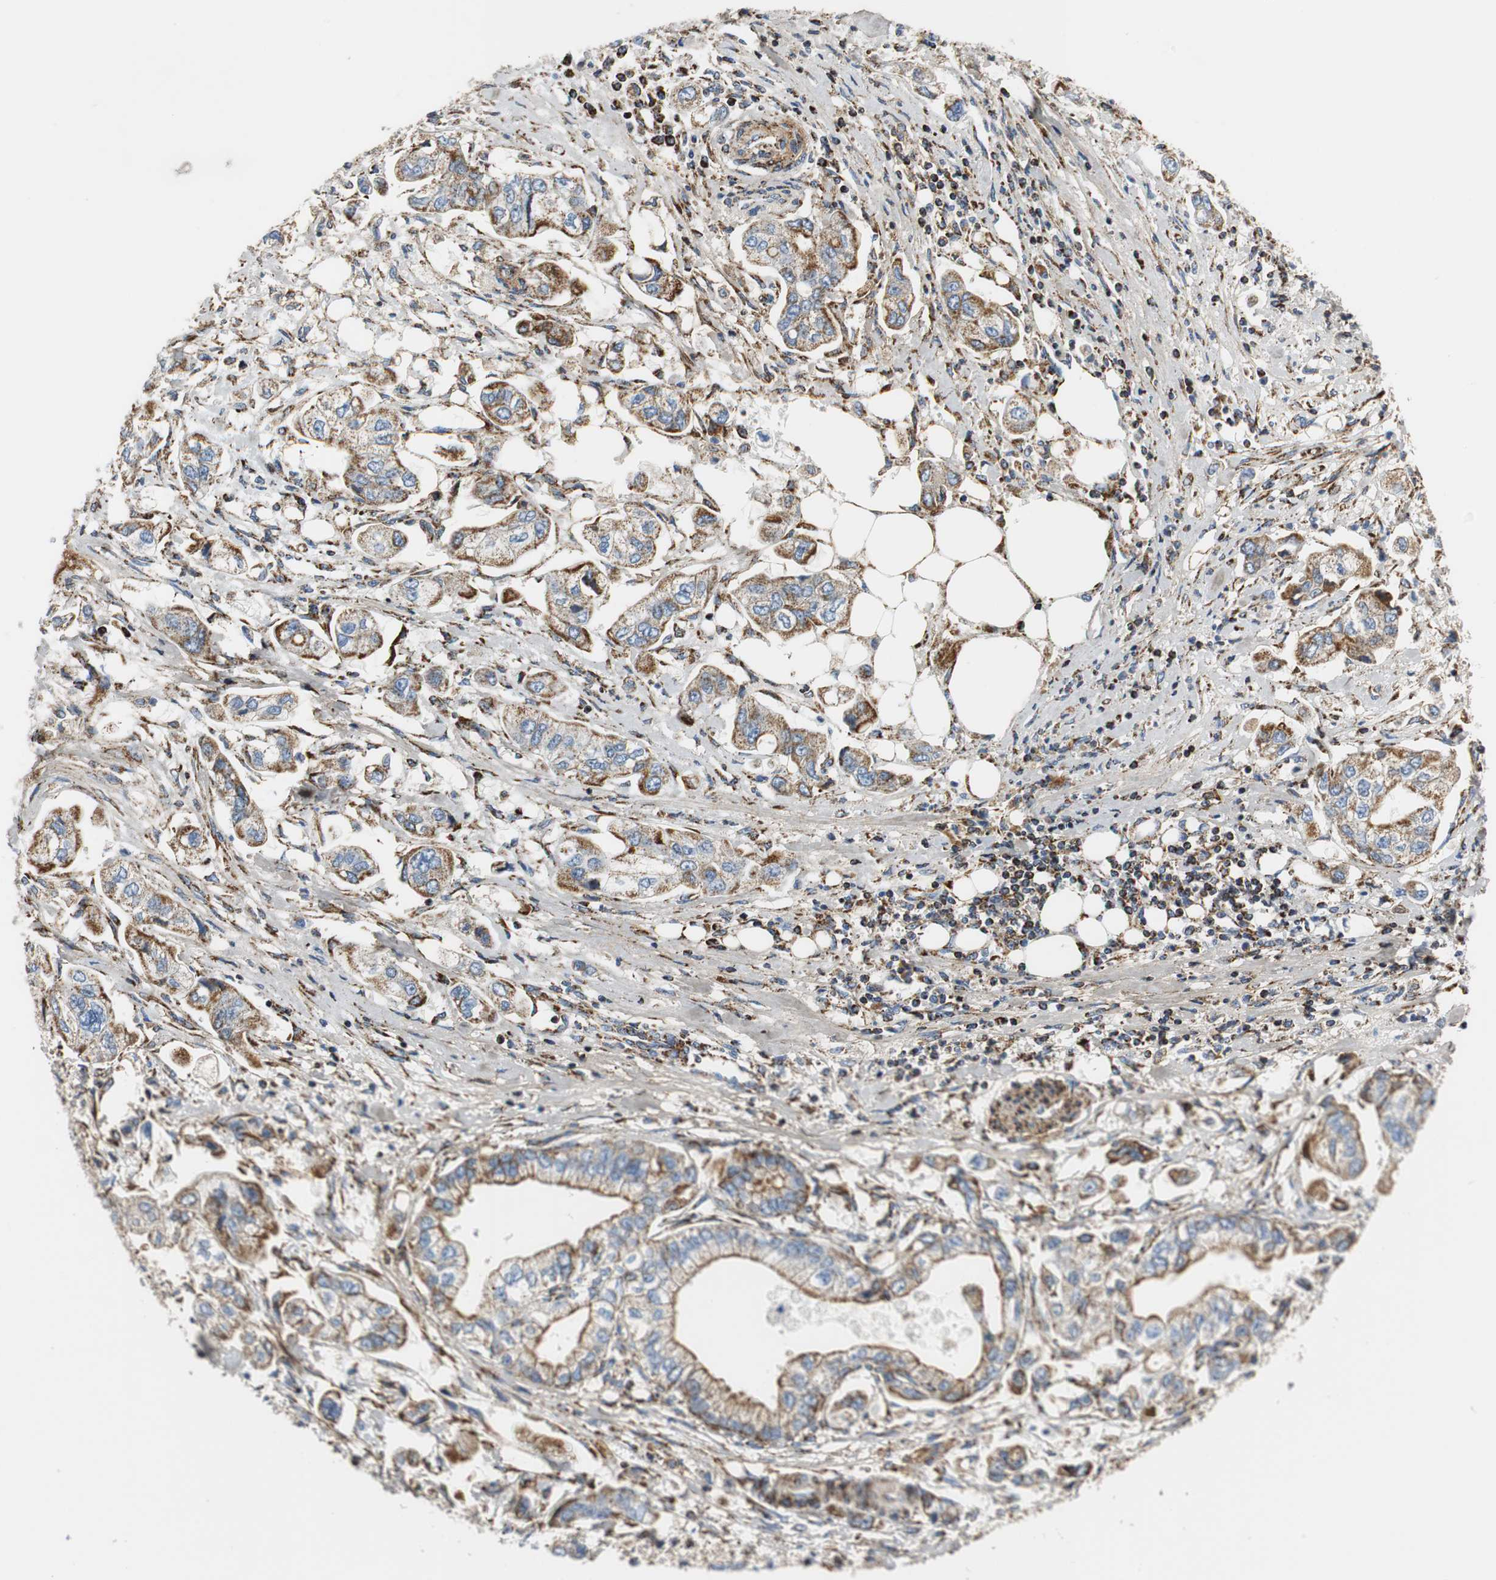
{"staining": {"intensity": "strong", "quantity": "25%-75%", "location": "cytoplasmic/membranous"}, "tissue": "stomach cancer", "cell_type": "Tumor cells", "image_type": "cancer", "snomed": [{"axis": "morphology", "description": "Adenocarcinoma, NOS"}, {"axis": "topography", "description": "Stomach"}], "caption": "IHC (DAB (3,3'-diaminobenzidine)) staining of human adenocarcinoma (stomach) reveals strong cytoplasmic/membranous protein positivity in approximately 25%-75% of tumor cells. (DAB (3,3'-diaminobenzidine) IHC with brightfield microscopy, high magnification).", "gene": "C1QTNF7", "patient": {"sex": "male", "age": 62}}